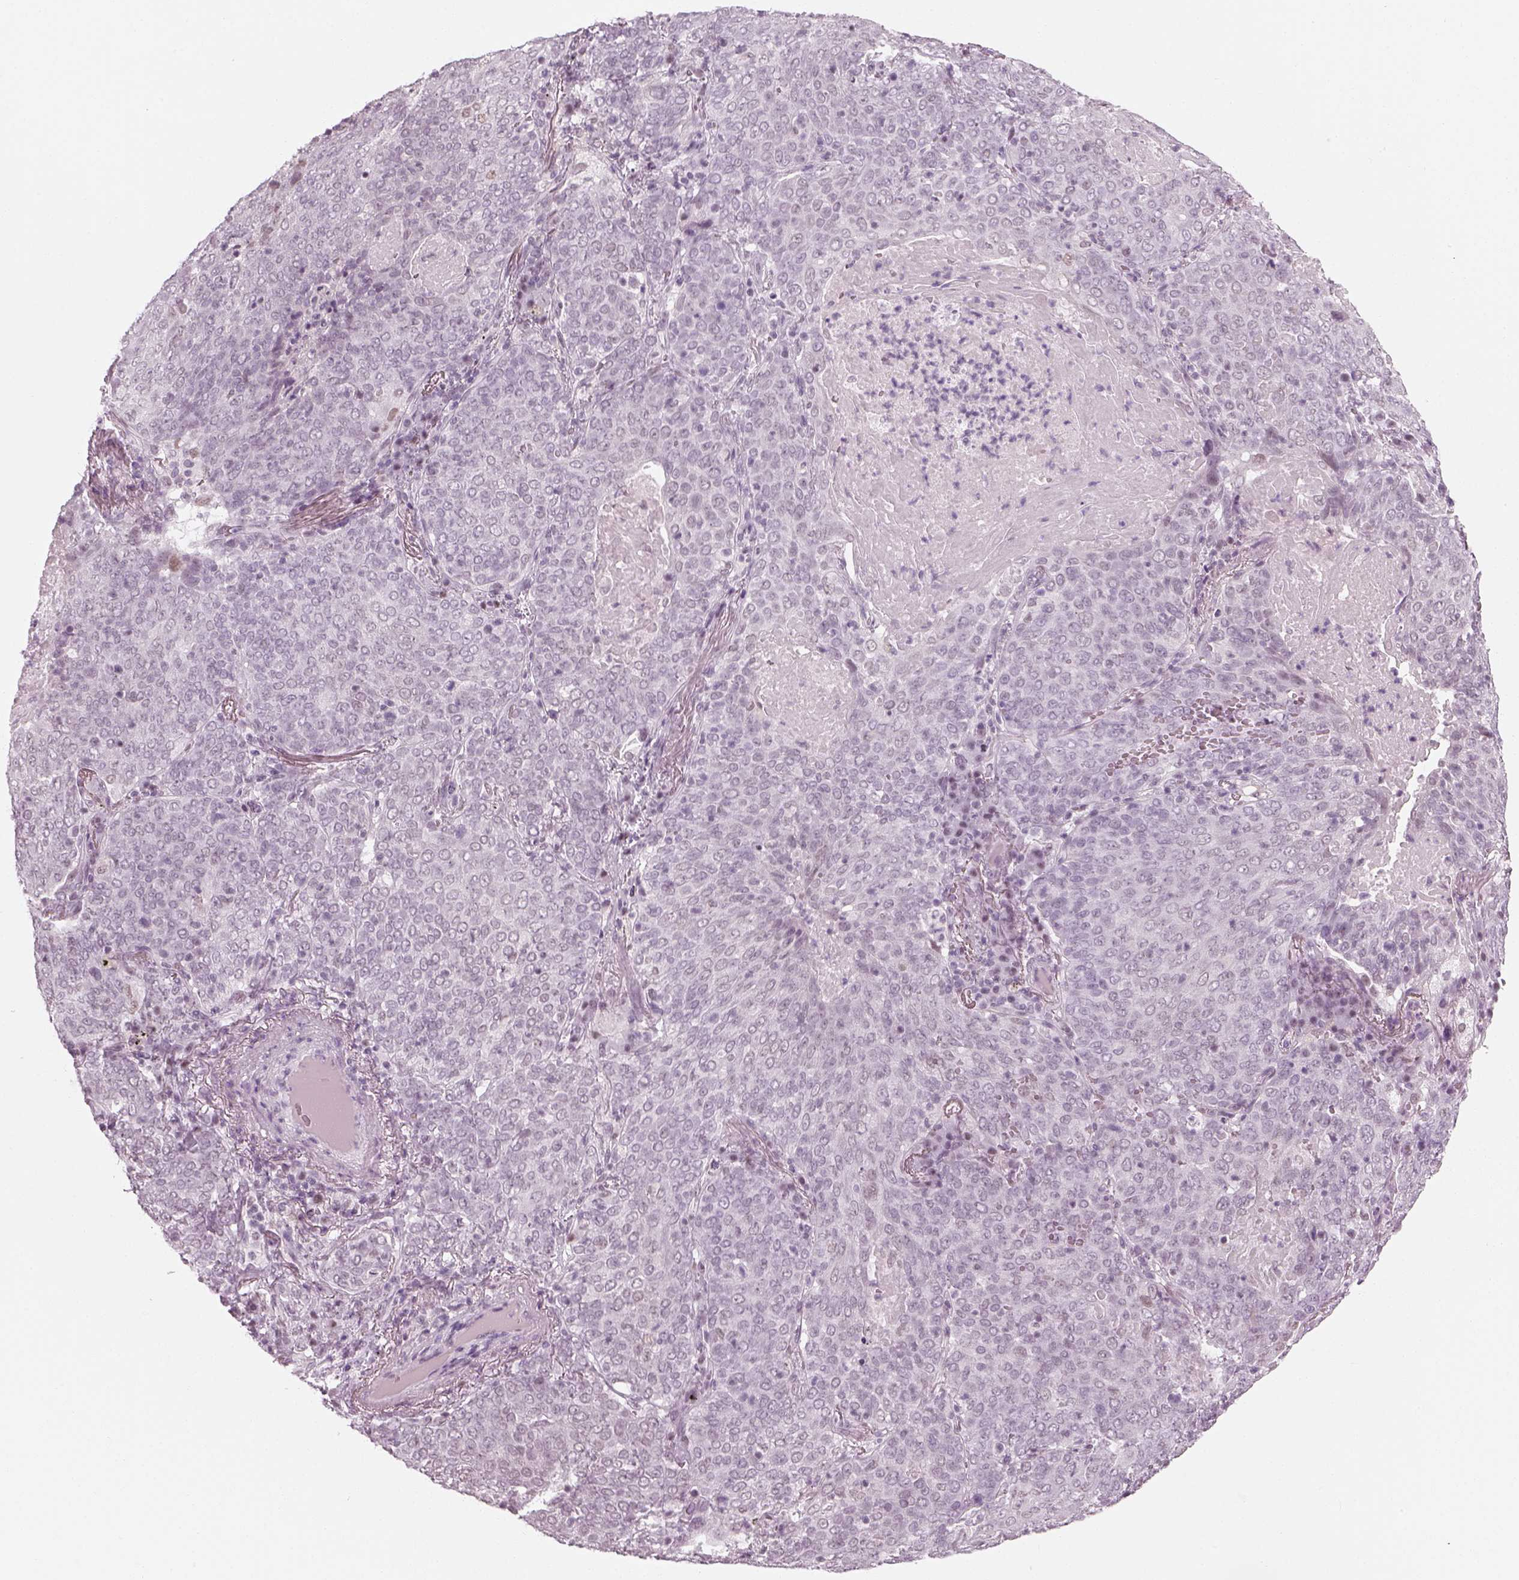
{"staining": {"intensity": "negative", "quantity": "none", "location": "none"}, "tissue": "lung cancer", "cell_type": "Tumor cells", "image_type": "cancer", "snomed": [{"axis": "morphology", "description": "Squamous cell carcinoma, NOS"}, {"axis": "topography", "description": "Lung"}], "caption": "A high-resolution micrograph shows IHC staining of squamous cell carcinoma (lung), which shows no significant staining in tumor cells.", "gene": "KCNG2", "patient": {"sex": "male", "age": 82}}